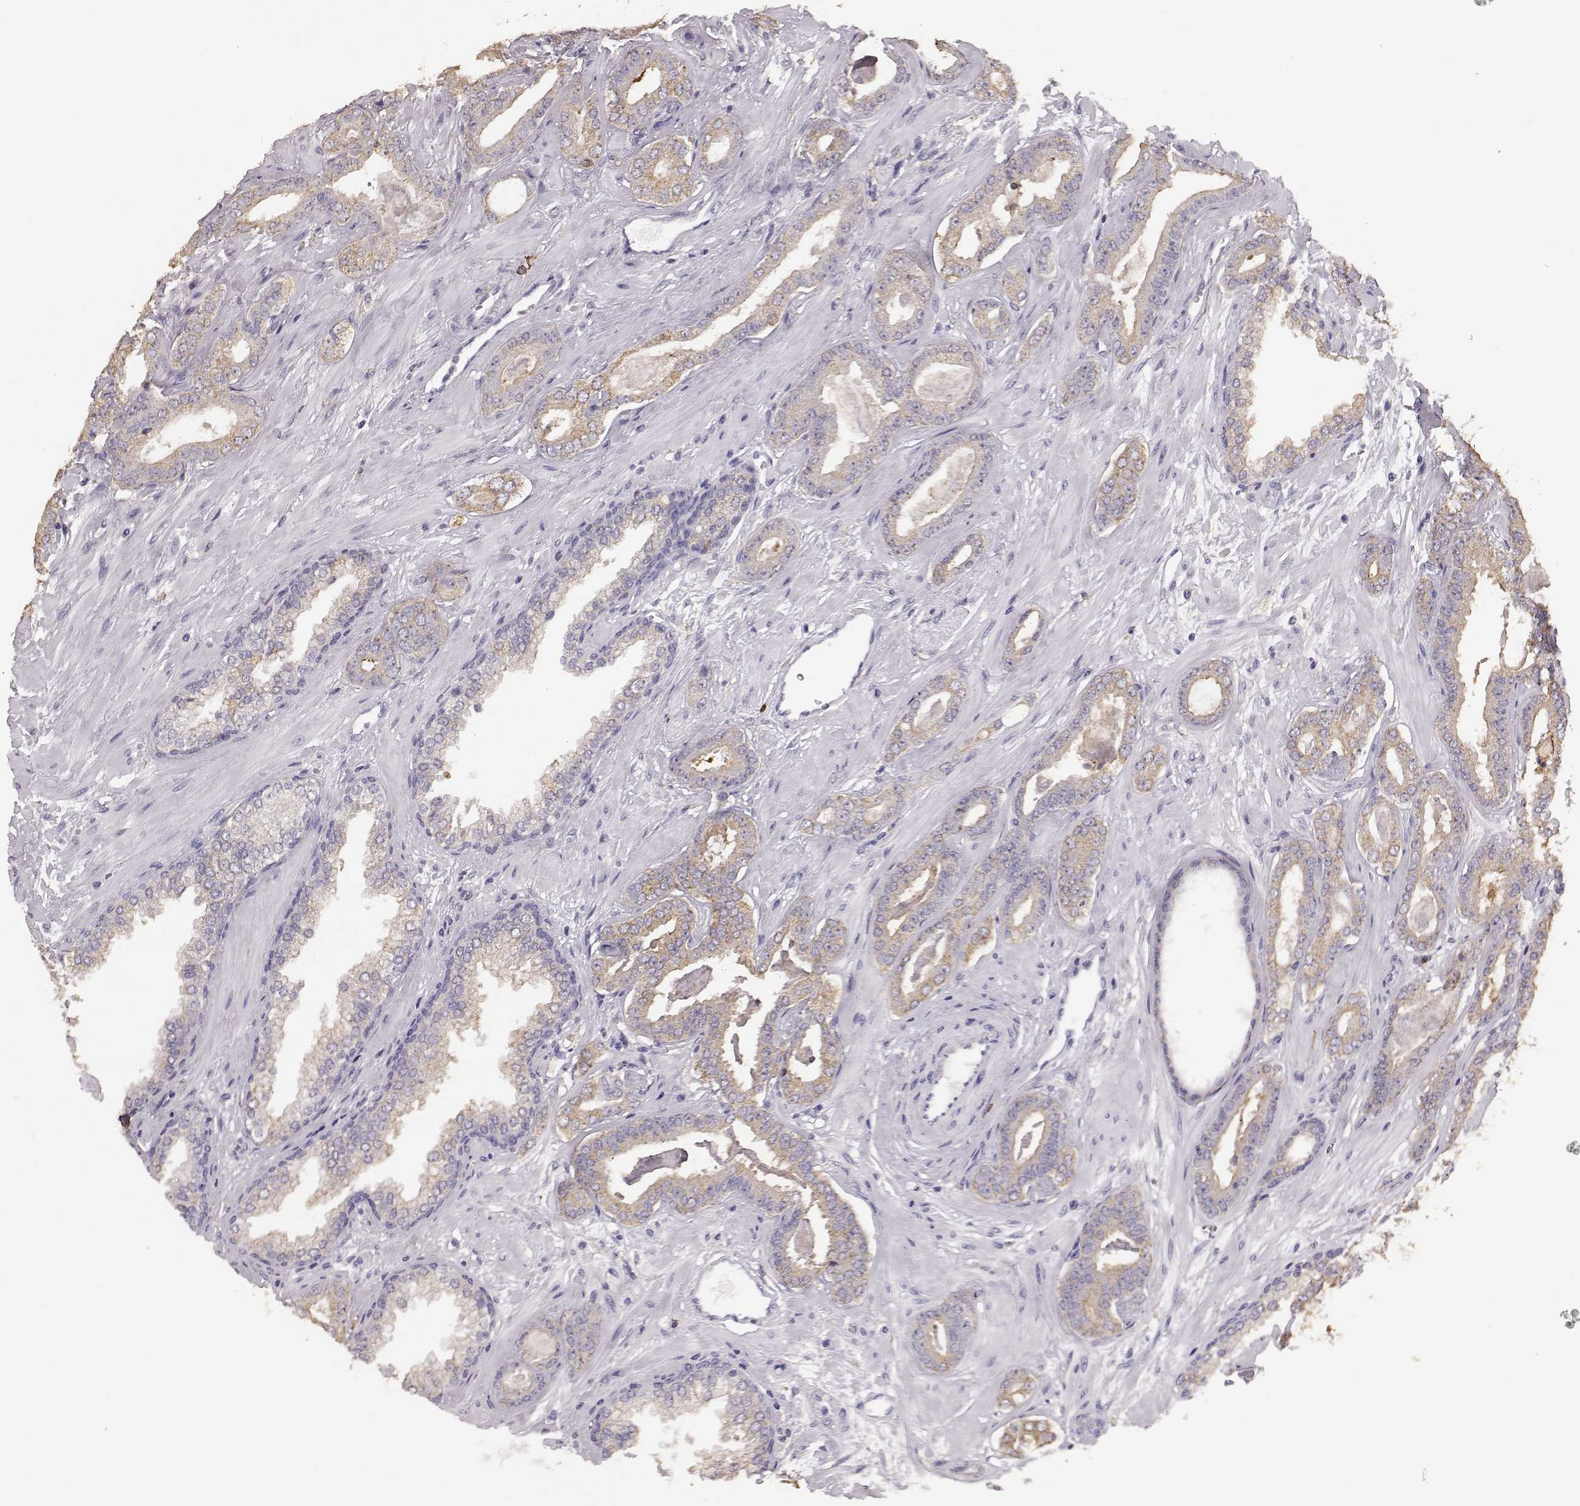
{"staining": {"intensity": "weak", "quantity": "<25%", "location": "cytoplasmic/membranous"}, "tissue": "prostate cancer", "cell_type": "Tumor cells", "image_type": "cancer", "snomed": [{"axis": "morphology", "description": "Adenocarcinoma, Low grade"}, {"axis": "topography", "description": "Prostate"}], "caption": "Immunohistochemistry micrograph of prostate adenocarcinoma (low-grade) stained for a protein (brown), which displays no staining in tumor cells. Nuclei are stained in blue.", "gene": "GABRG3", "patient": {"sex": "male", "age": 61}}